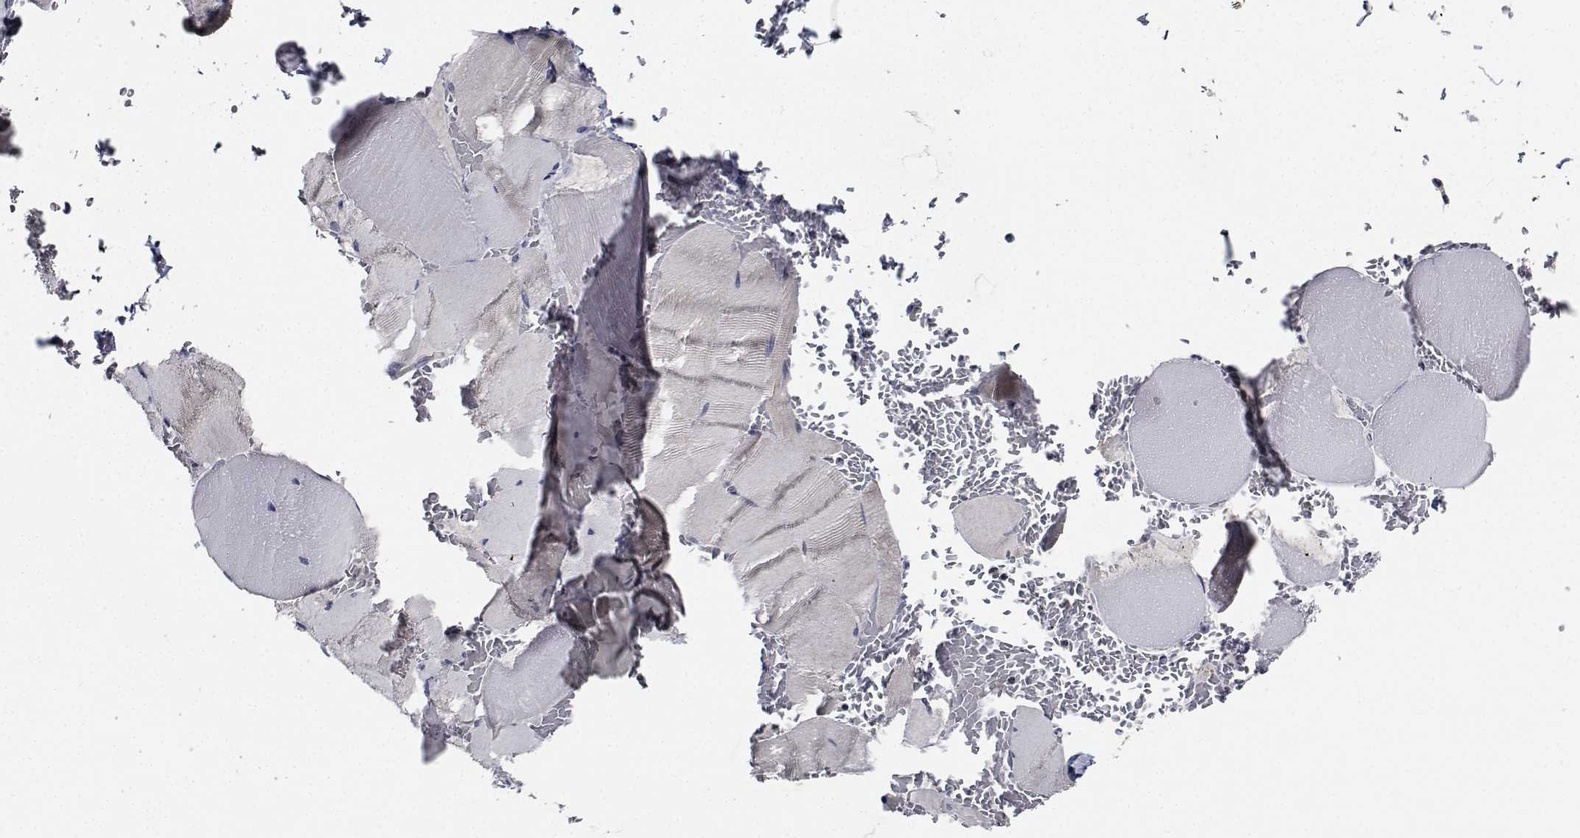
{"staining": {"intensity": "negative", "quantity": "none", "location": "none"}, "tissue": "skeletal muscle", "cell_type": "Myocytes", "image_type": "normal", "snomed": [{"axis": "morphology", "description": "Normal tissue, NOS"}, {"axis": "topography", "description": "Skeletal muscle"}], "caption": "DAB (3,3'-diaminobenzidine) immunohistochemical staining of normal skeletal muscle reveals no significant staining in myocytes.", "gene": "NVL", "patient": {"sex": "male", "age": 56}}